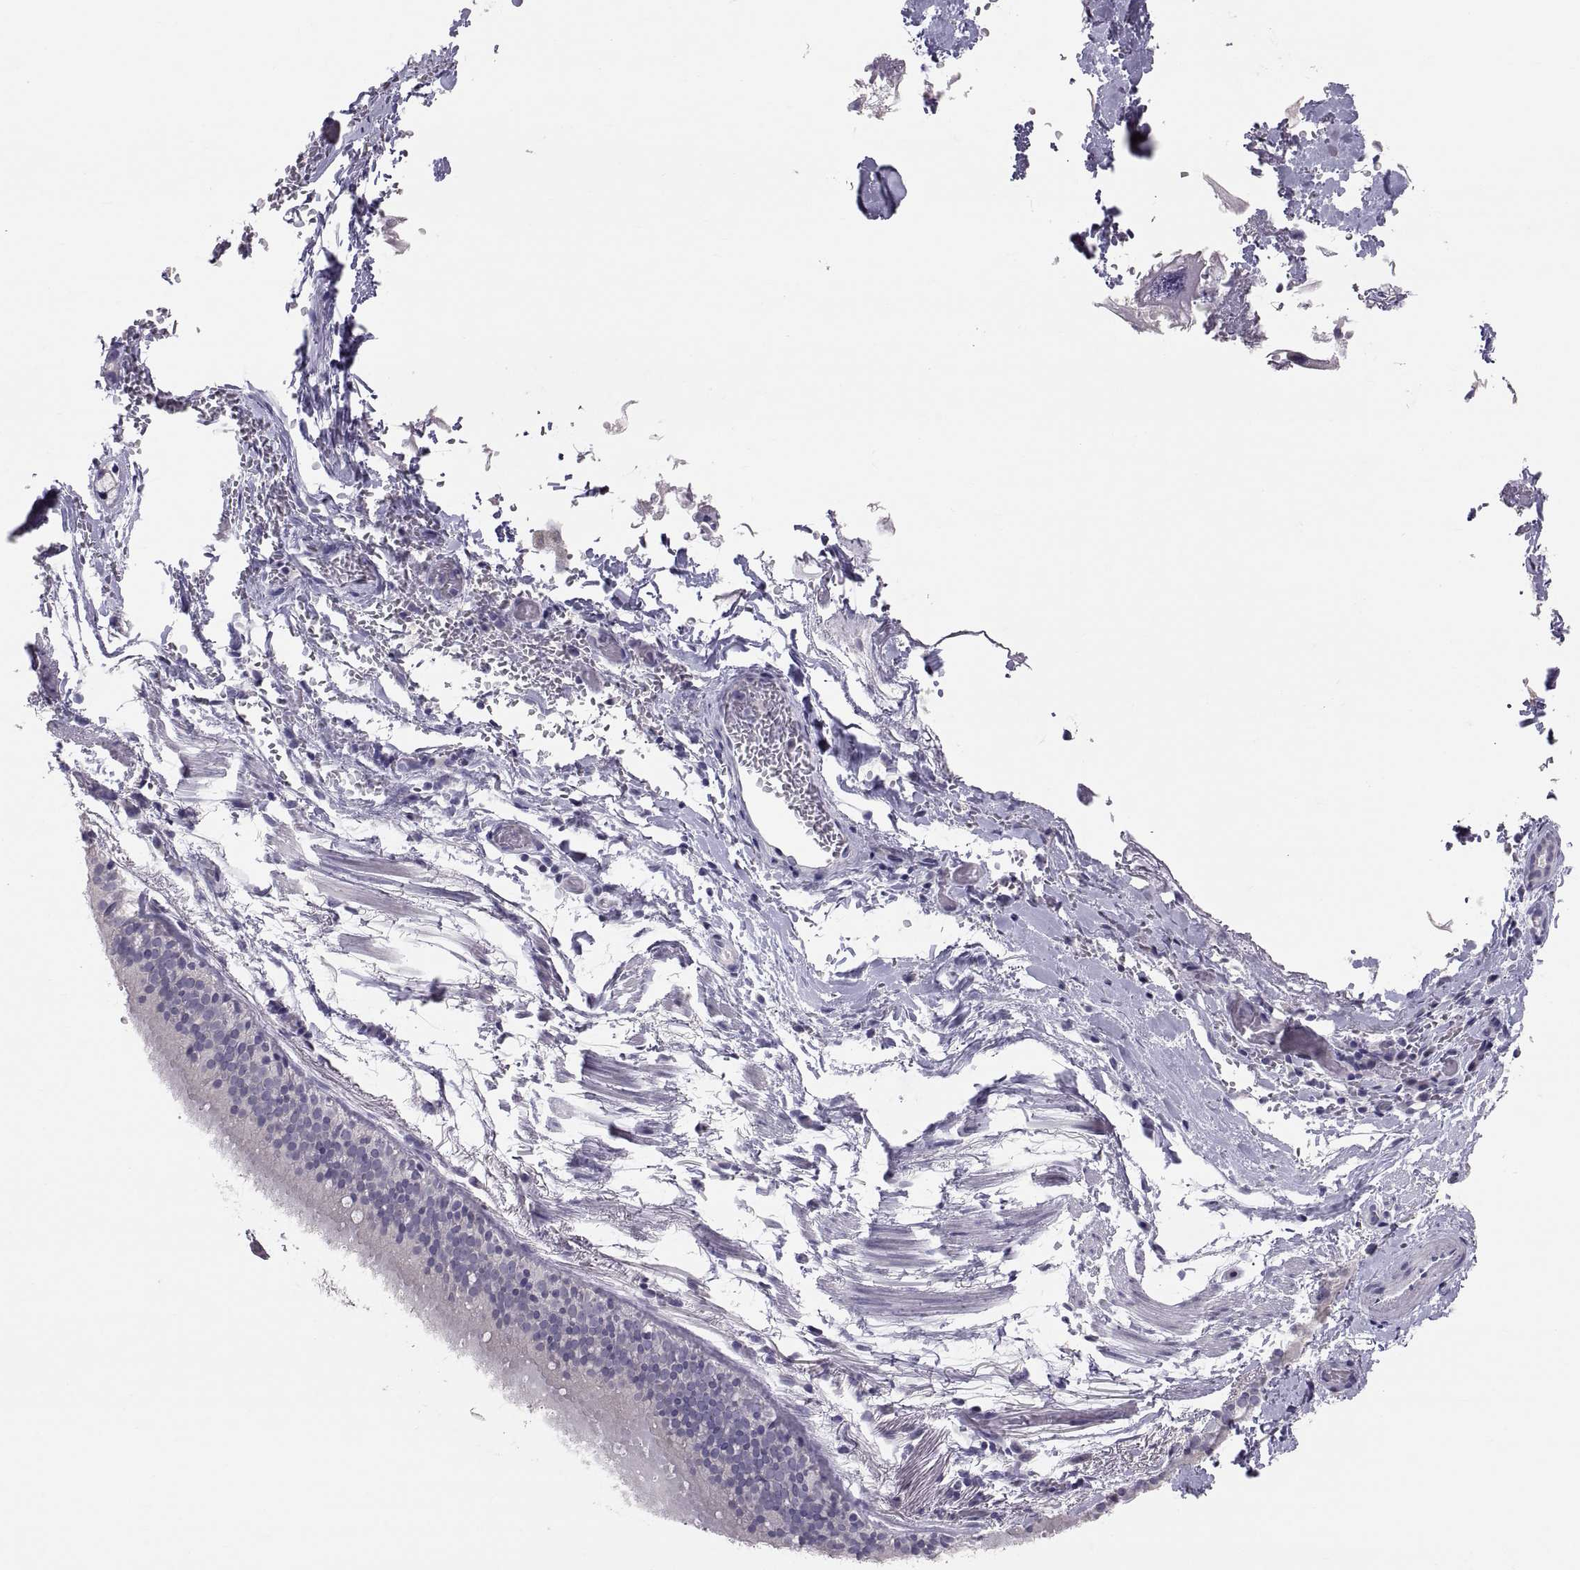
{"staining": {"intensity": "negative", "quantity": "none", "location": "none"}, "tissue": "bronchus", "cell_type": "Respiratory epithelial cells", "image_type": "normal", "snomed": [{"axis": "morphology", "description": "Normal tissue, NOS"}, {"axis": "morphology", "description": "Squamous cell carcinoma, NOS"}, {"axis": "topography", "description": "Bronchus"}, {"axis": "topography", "description": "Lung"}], "caption": "This is an immunohistochemistry (IHC) photomicrograph of unremarkable human bronchus. There is no expression in respiratory epithelial cells.", "gene": "PTN", "patient": {"sex": "male", "age": 69}}